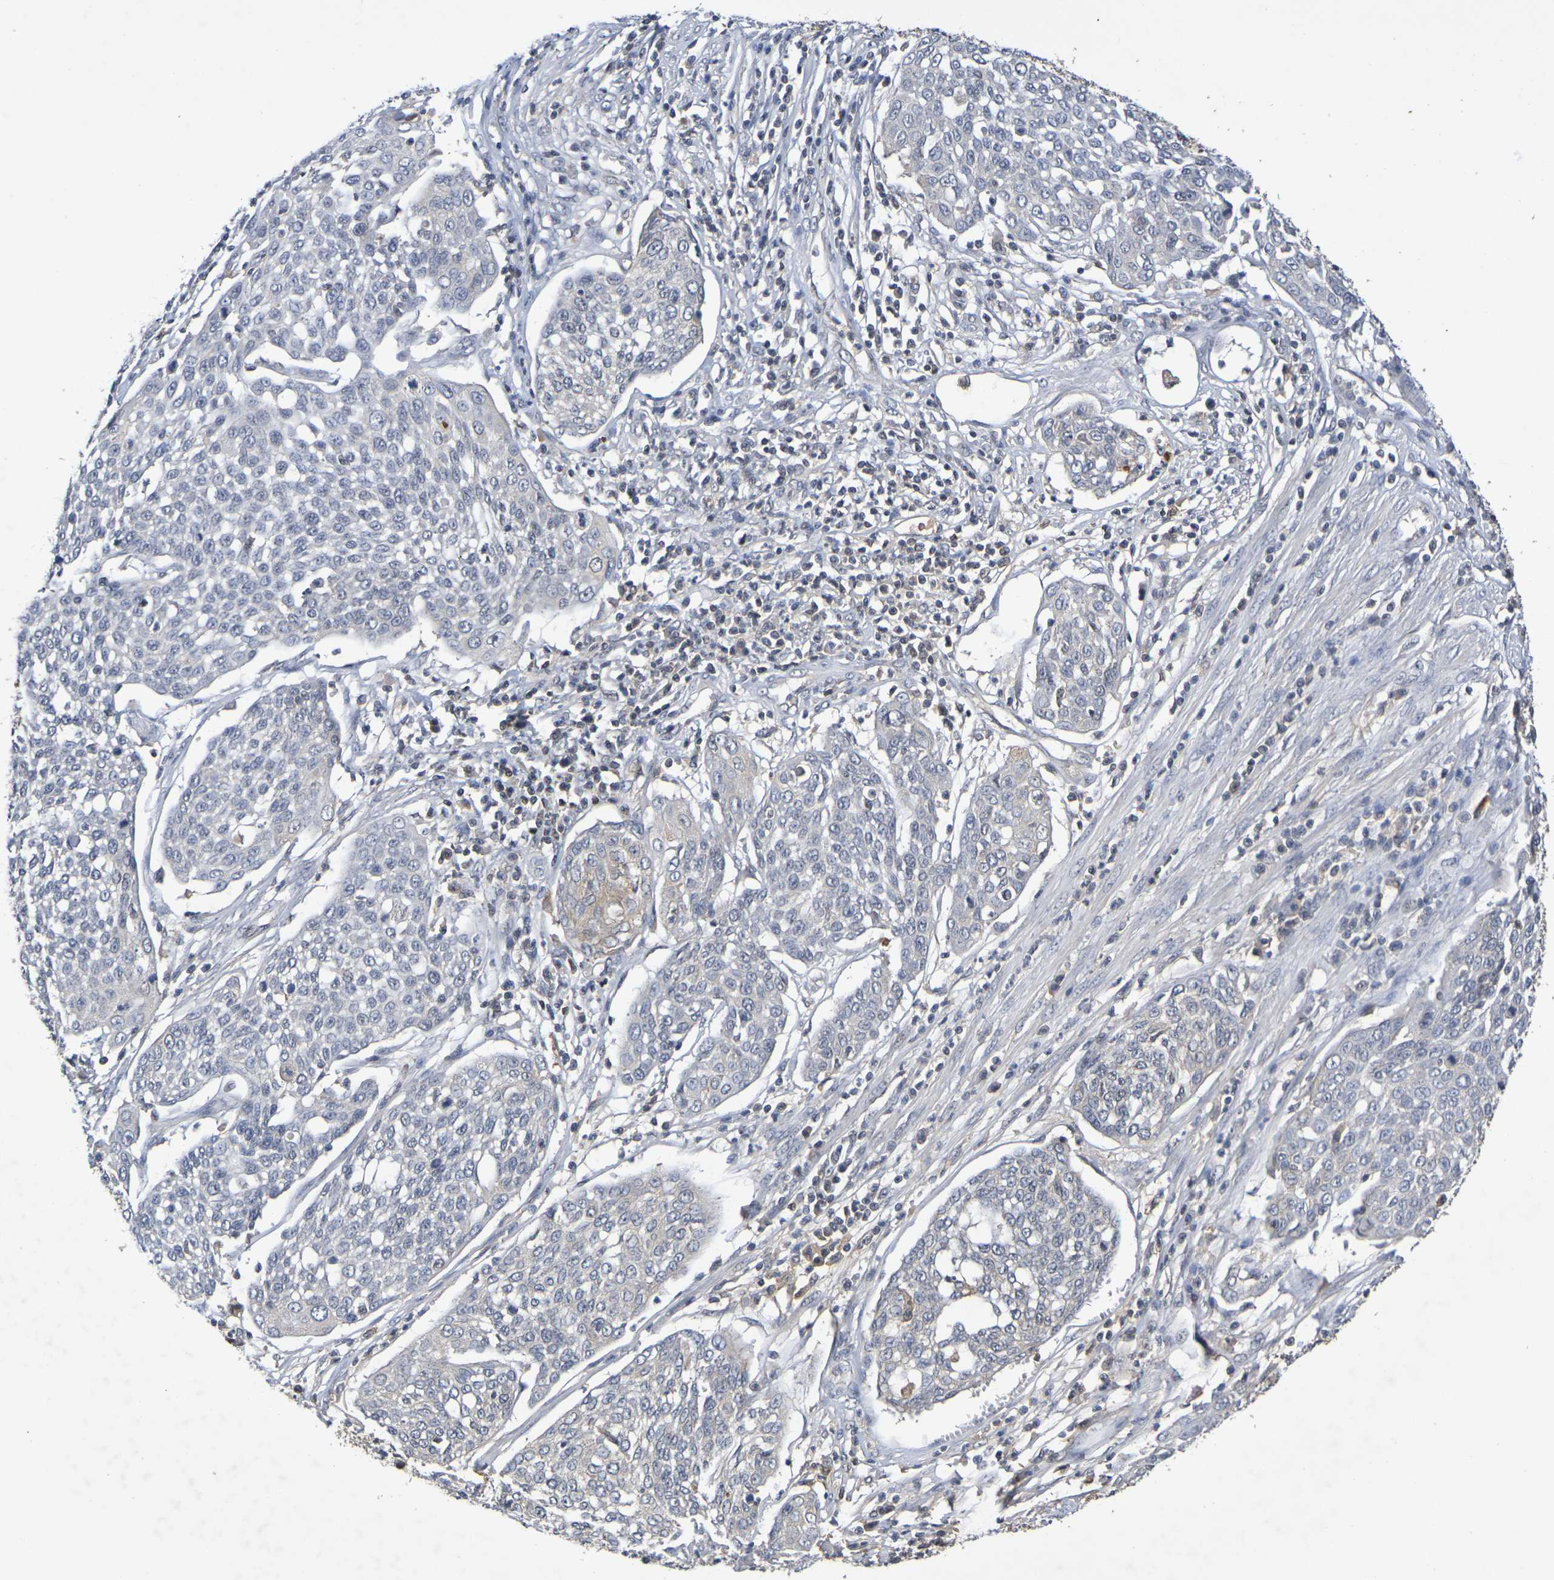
{"staining": {"intensity": "moderate", "quantity": "<25%", "location": "cytoplasmic/membranous"}, "tissue": "cervical cancer", "cell_type": "Tumor cells", "image_type": "cancer", "snomed": [{"axis": "morphology", "description": "Squamous cell carcinoma, NOS"}, {"axis": "topography", "description": "Cervix"}], "caption": "Moderate cytoplasmic/membranous protein expression is identified in about <25% of tumor cells in cervical squamous cell carcinoma.", "gene": "TERF2", "patient": {"sex": "female", "age": 34}}